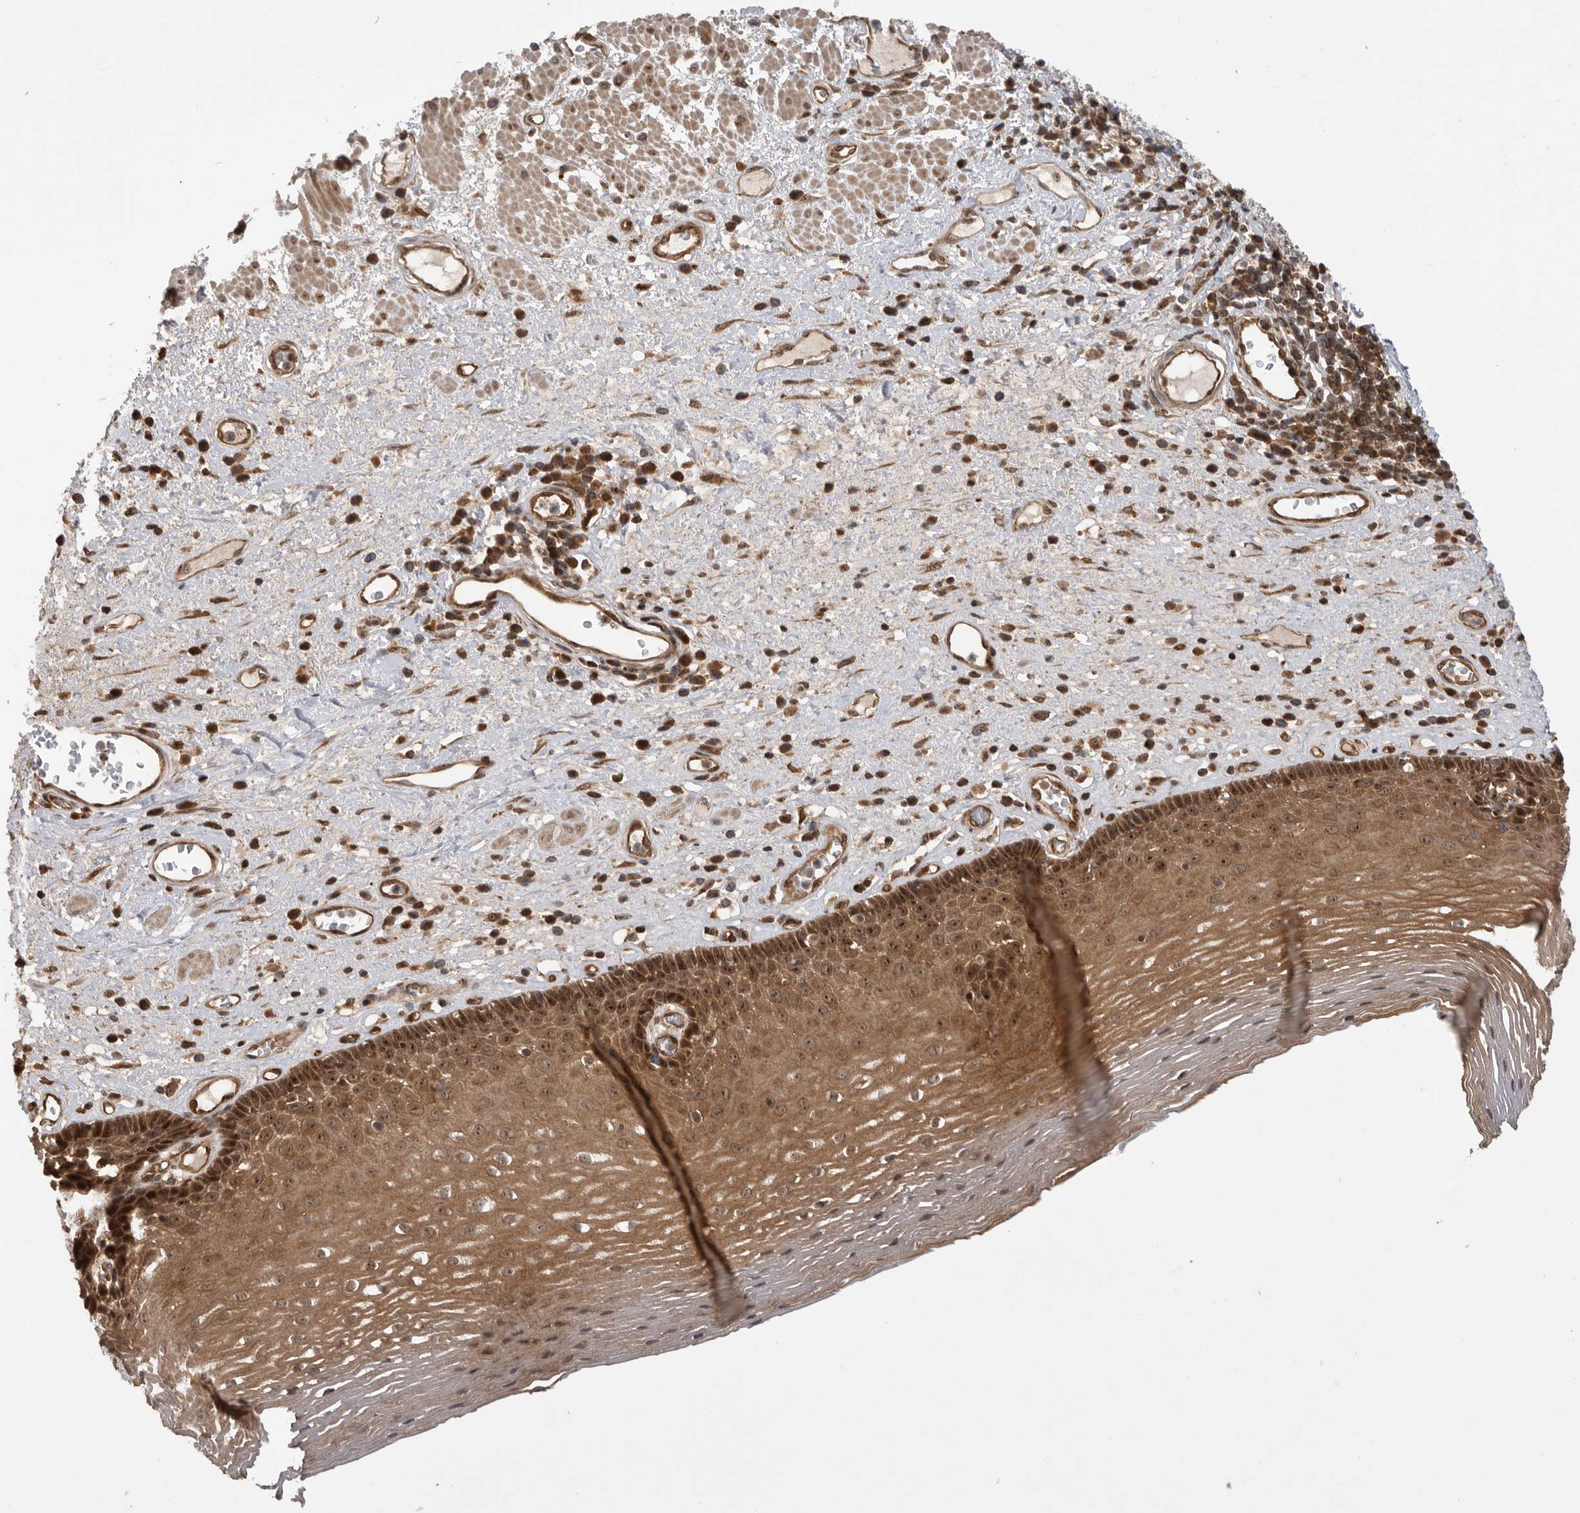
{"staining": {"intensity": "strong", "quantity": "25%-75%", "location": "cytoplasmic/membranous,nuclear"}, "tissue": "esophagus", "cell_type": "Squamous epithelial cells", "image_type": "normal", "snomed": [{"axis": "morphology", "description": "Normal tissue, NOS"}, {"axis": "morphology", "description": "Adenocarcinoma, NOS"}, {"axis": "topography", "description": "Esophagus"}], "caption": "Squamous epithelial cells show high levels of strong cytoplasmic/membranous,nuclear positivity in approximately 25%-75% of cells in benign esophagus.", "gene": "DHDDS", "patient": {"sex": "male", "age": 62}}